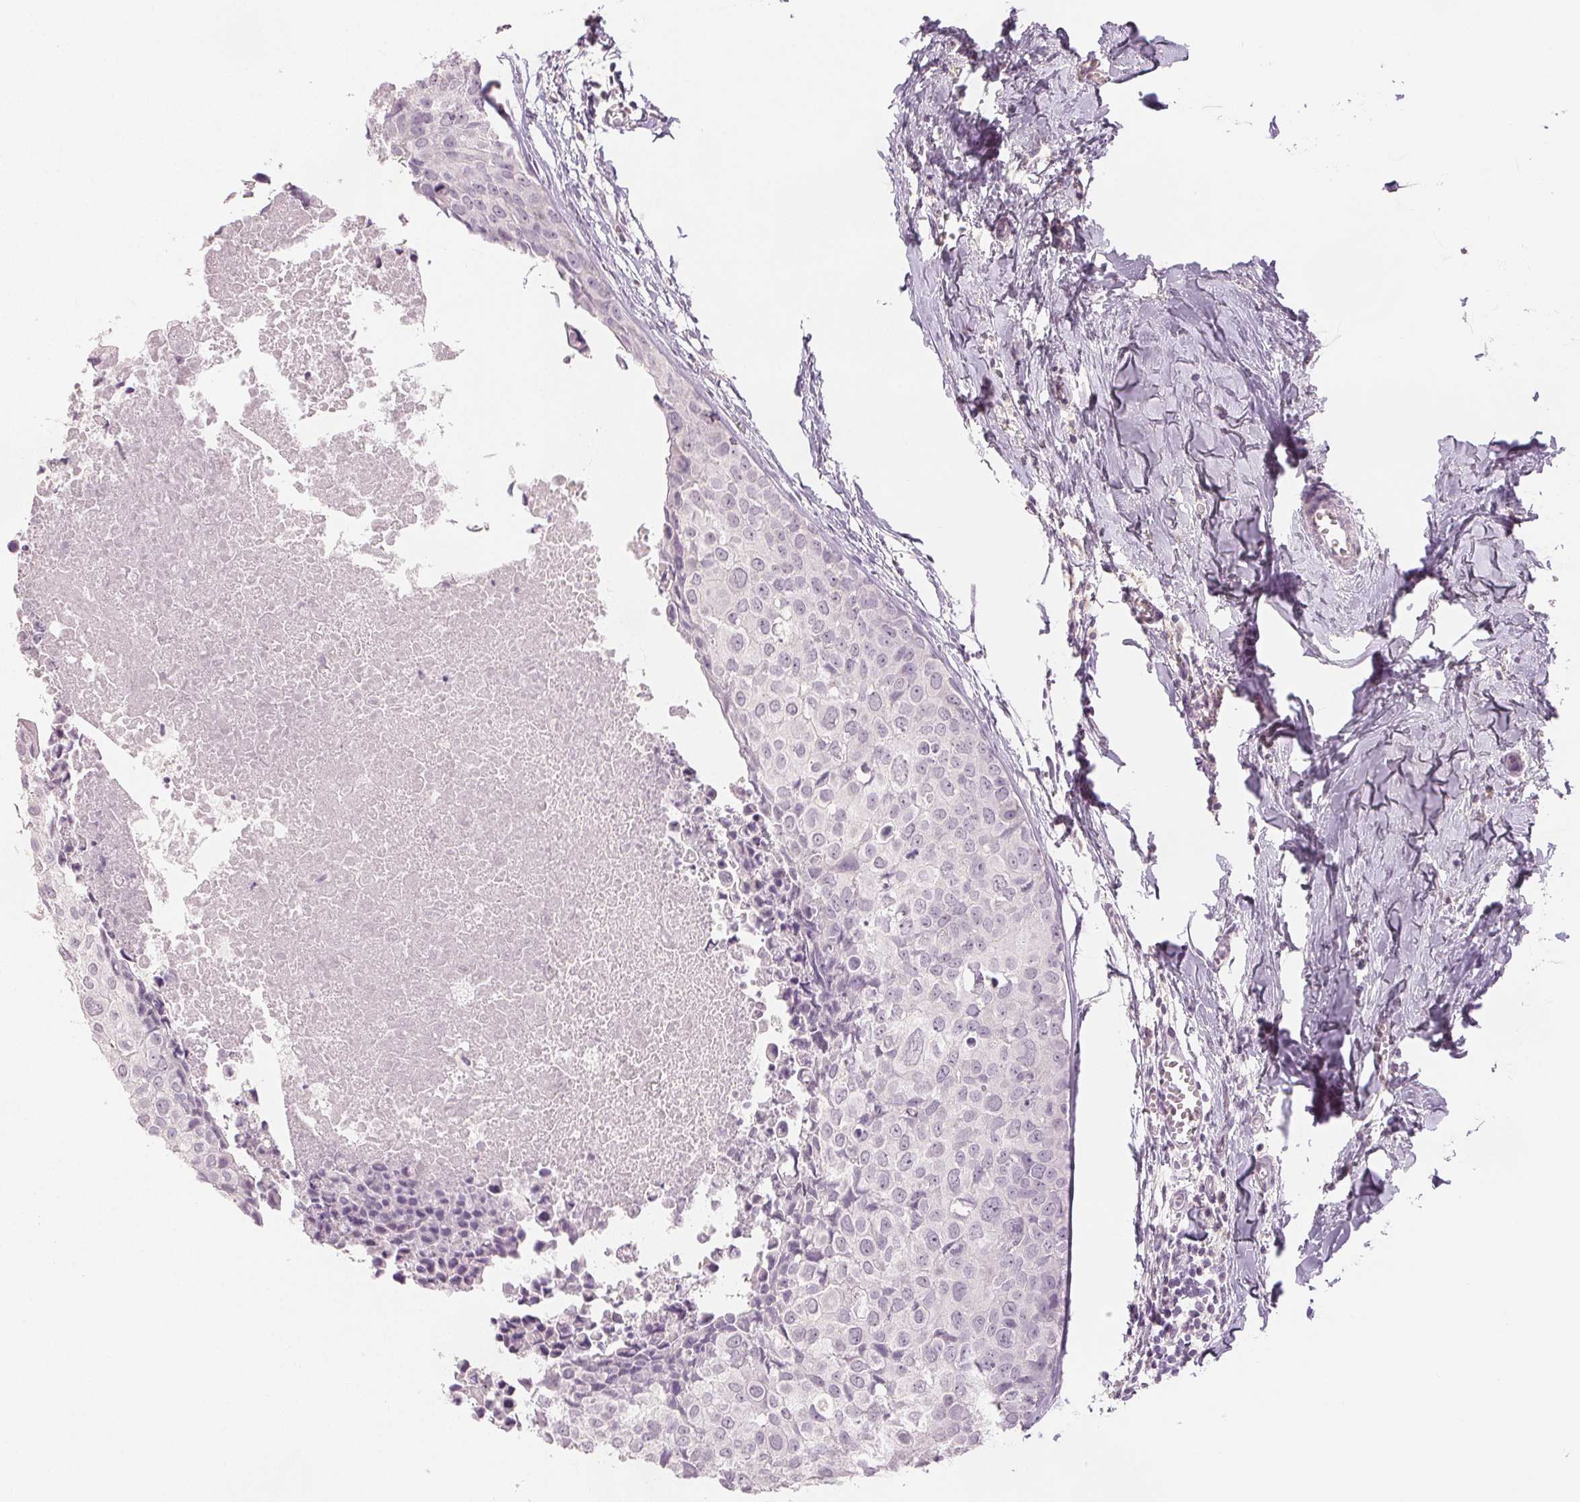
{"staining": {"intensity": "negative", "quantity": "none", "location": "none"}, "tissue": "breast cancer", "cell_type": "Tumor cells", "image_type": "cancer", "snomed": [{"axis": "morphology", "description": "Duct carcinoma"}, {"axis": "topography", "description": "Breast"}], "caption": "High magnification brightfield microscopy of breast cancer (invasive ductal carcinoma) stained with DAB (3,3'-diaminobenzidine) (brown) and counterstained with hematoxylin (blue): tumor cells show no significant staining.", "gene": "SCGN", "patient": {"sex": "female", "age": 38}}